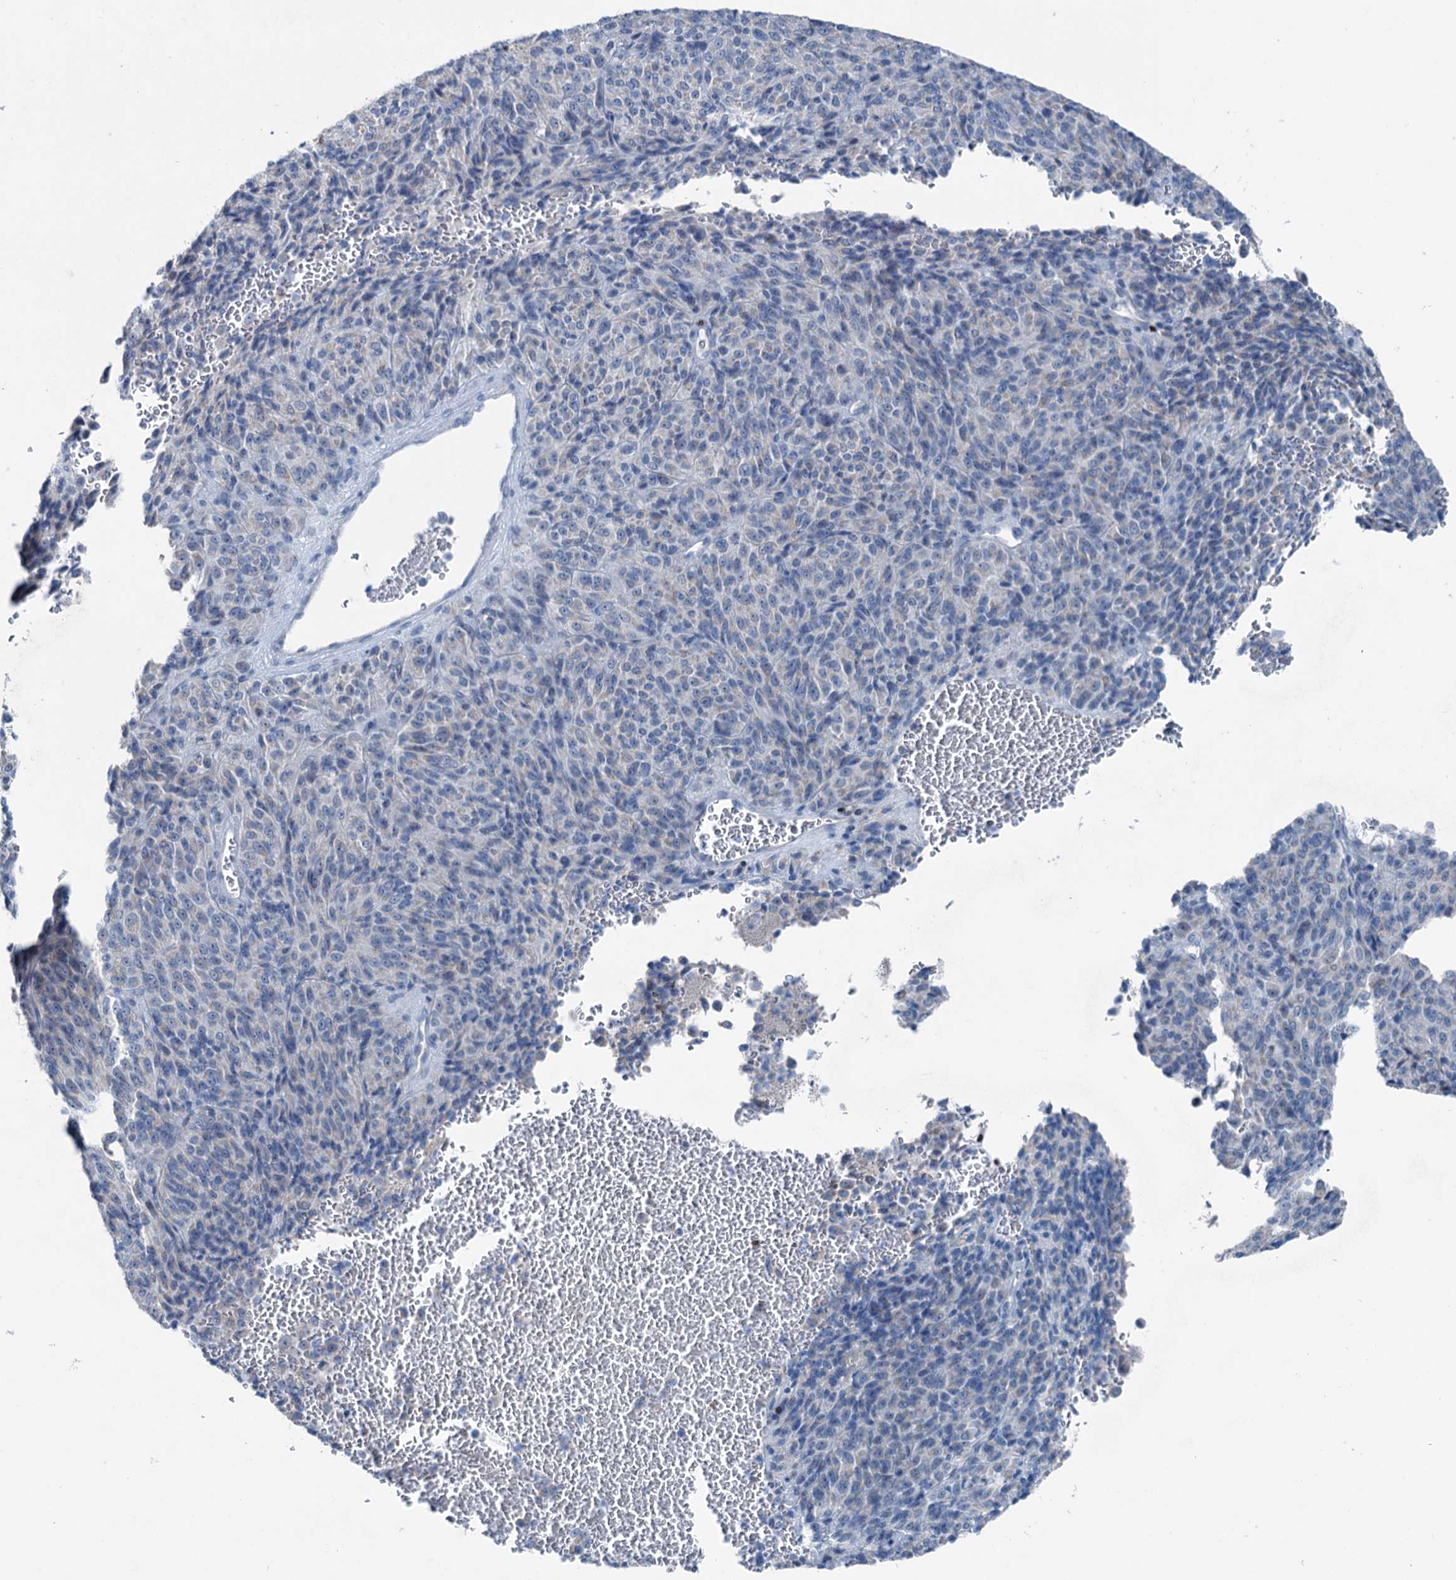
{"staining": {"intensity": "negative", "quantity": "none", "location": "none"}, "tissue": "melanoma", "cell_type": "Tumor cells", "image_type": "cancer", "snomed": [{"axis": "morphology", "description": "Malignant melanoma, Metastatic site"}, {"axis": "topography", "description": "Brain"}], "caption": "Protein analysis of melanoma displays no significant expression in tumor cells.", "gene": "ELP4", "patient": {"sex": "female", "age": 56}}